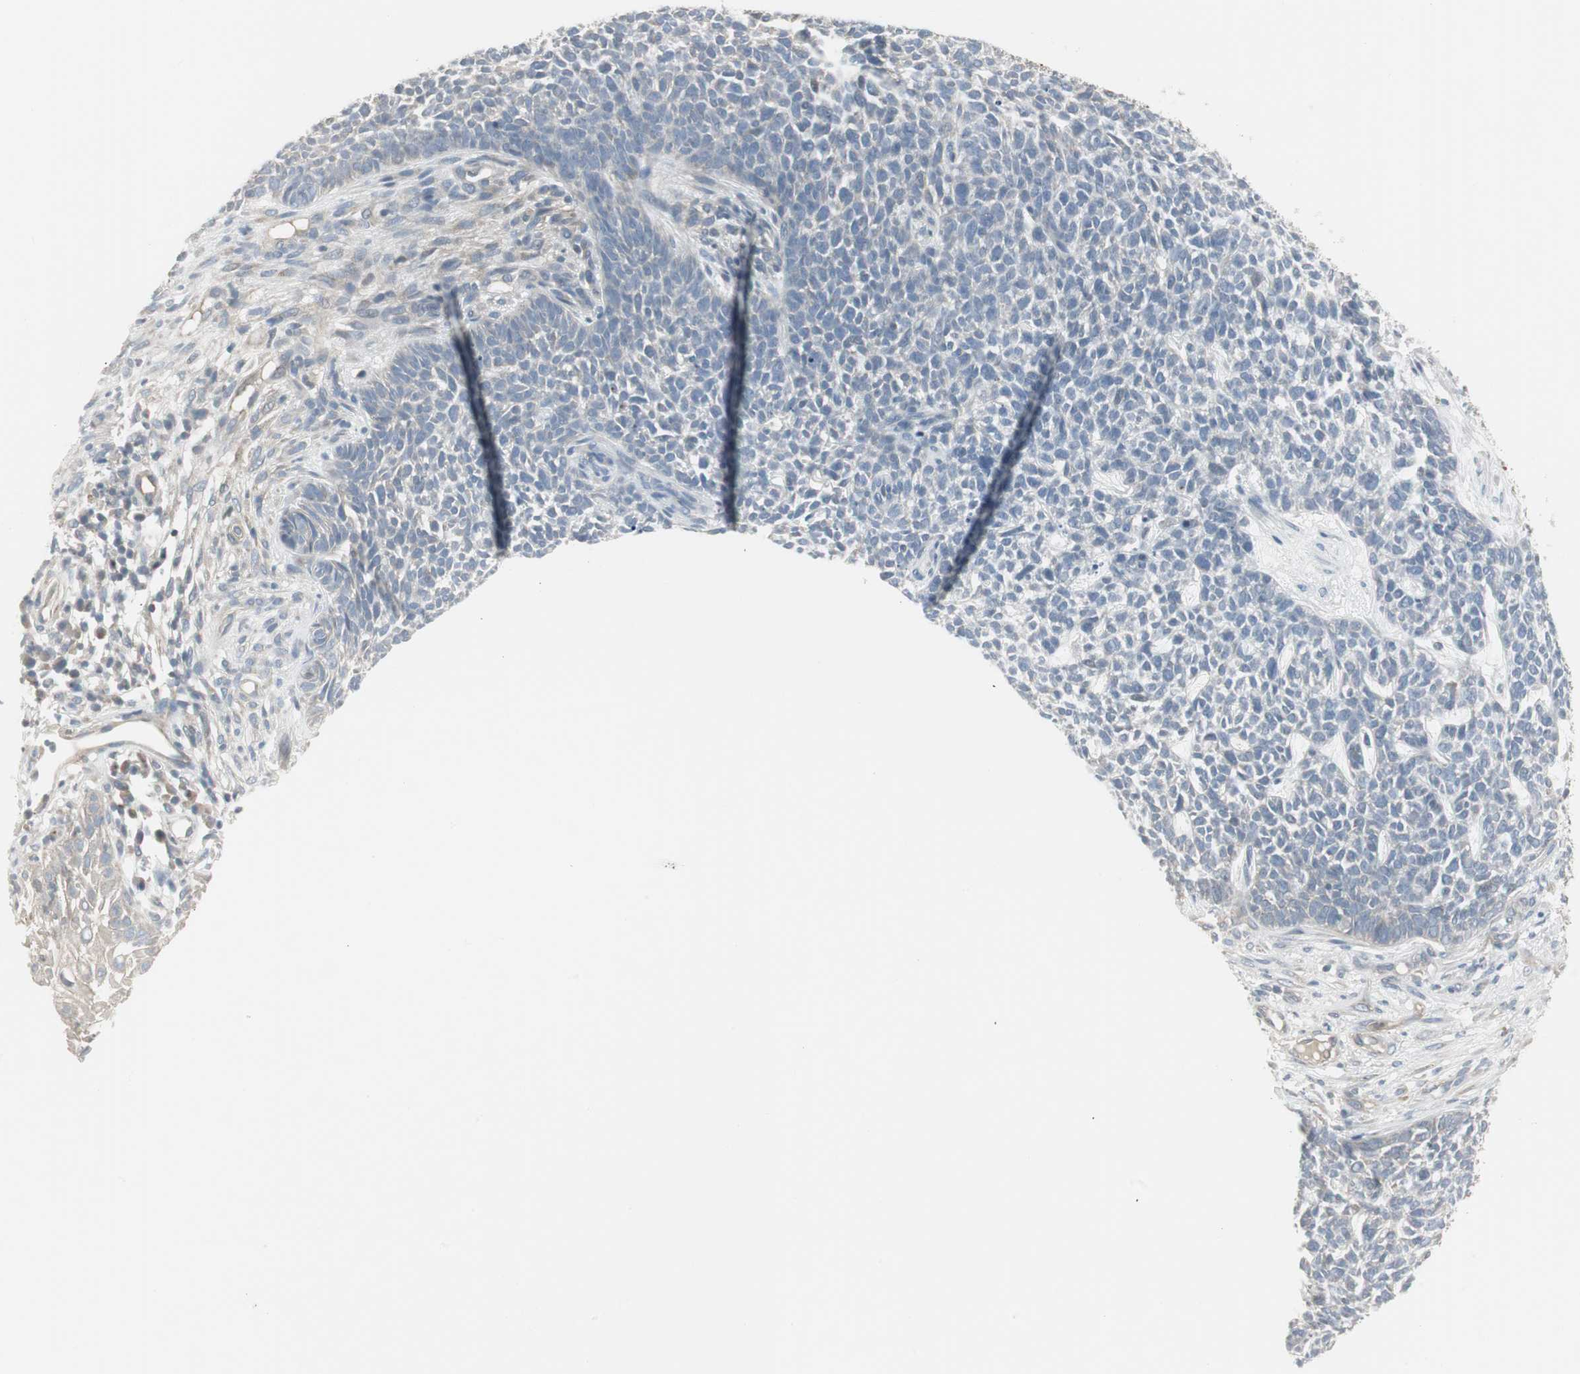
{"staining": {"intensity": "negative", "quantity": "none", "location": "none"}, "tissue": "skin cancer", "cell_type": "Tumor cells", "image_type": "cancer", "snomed": [{"axis": "morphology", "description": "Basal cell carcinoma"}, {"axis": "topography", "description": "Skin"}], "caption": "High power microscopy photomicrograph of an IHC histopathology image of skin cancer, revealing no significant positivity in tumor cells.", "gene": "DMPK", "patient": {"sex": "female", "age": 84}}